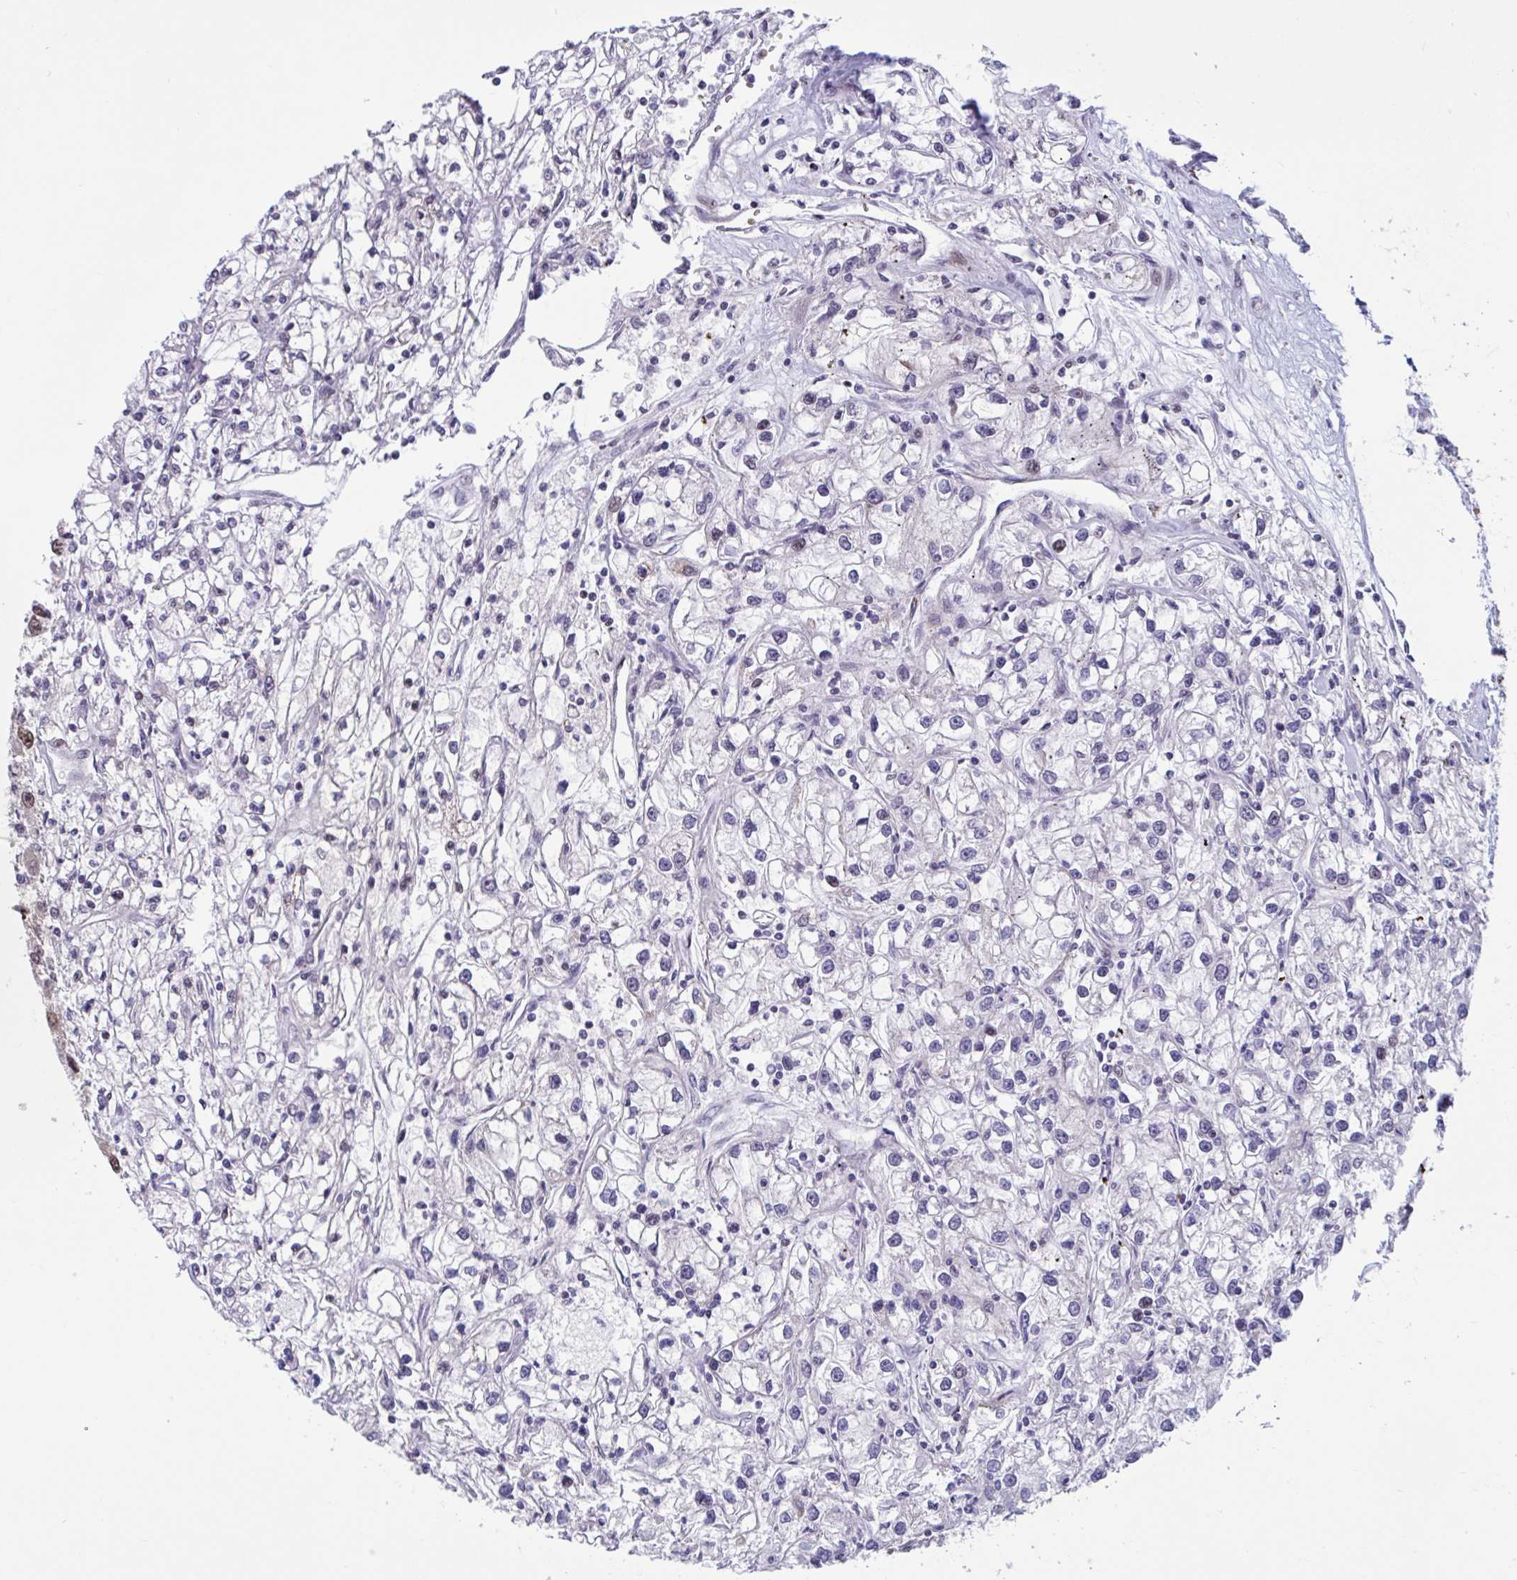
{"staining": {"intensity": "negative", "quantity": "none", "location": "none"}, "tissue": "renal cancer", "cell_type": "Tumor cells", "image_type": "cancer", "snomed": [{"axis": "morphology", "description": "Adenocarcinoma, NOS"}, {"axis": "topography", "description": "Kidney"}], "caption": "Protein analysis of adenocarcinoma (renal) reveals no significant expression in tumor cells.", "gene": "RBL1", "patient": {"sex": "female", "age": 59}}